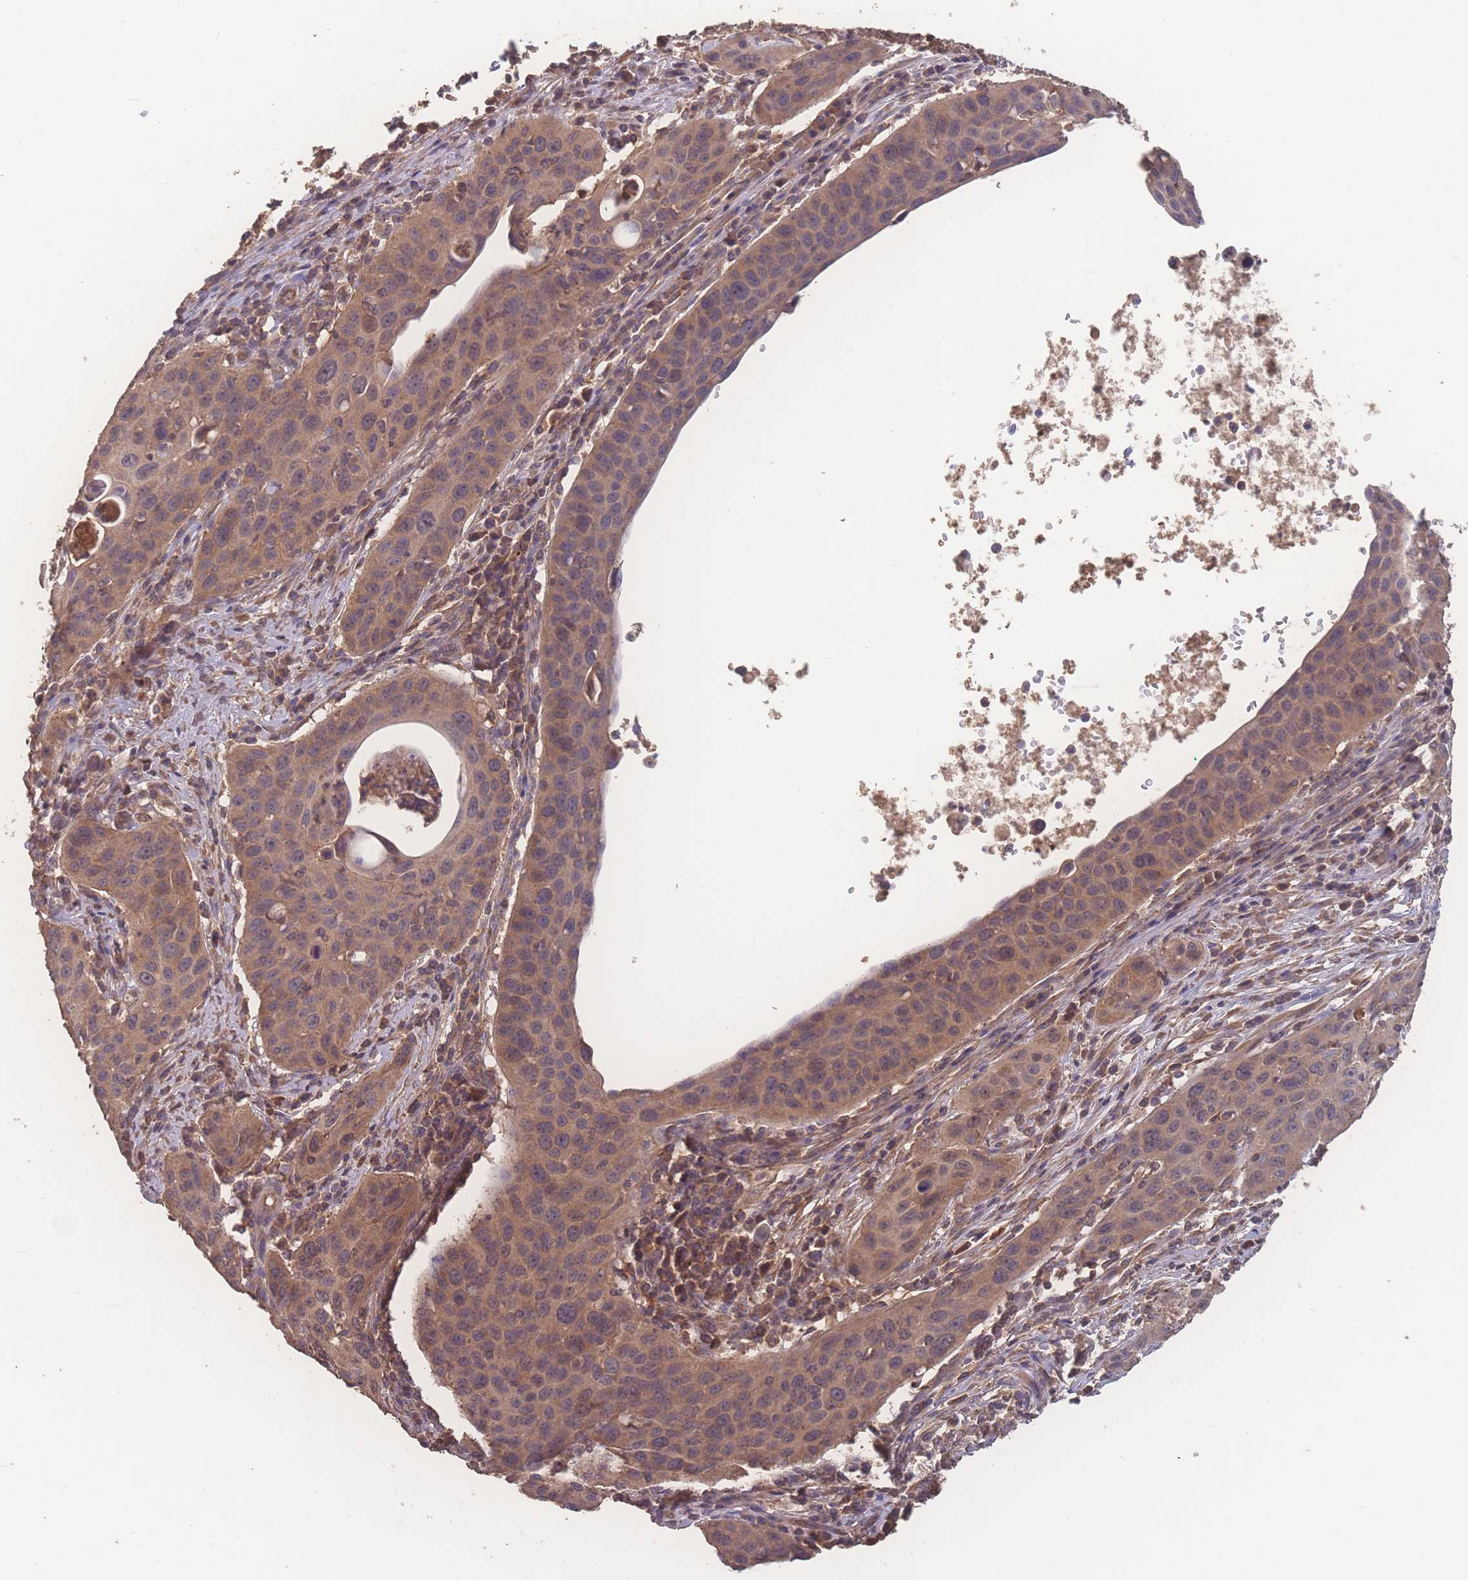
{"staining": {"intensity": "moderate", "quantity": "25%-75%", "location": "cytoplasmic/membranous,nuclear"}, "tissue": "cervical cancer", "cell_type": "Tumor cells", "image_type": "cancer", "snomed": [{"axis": "morphology", "description": "Squamous cell carcinoma, NOS"}, {"axis": "topography", "description": "Cervix"}], "caption": "IHC of squamous cell carcinoma (cervical) demonstrates medium levels of moderate cytoplasmic/membranous and nuclear expression in about 25%-75% of tumor cells.", "gene": "ATXN10", "patient": {"sex": "female", "age": 36}}